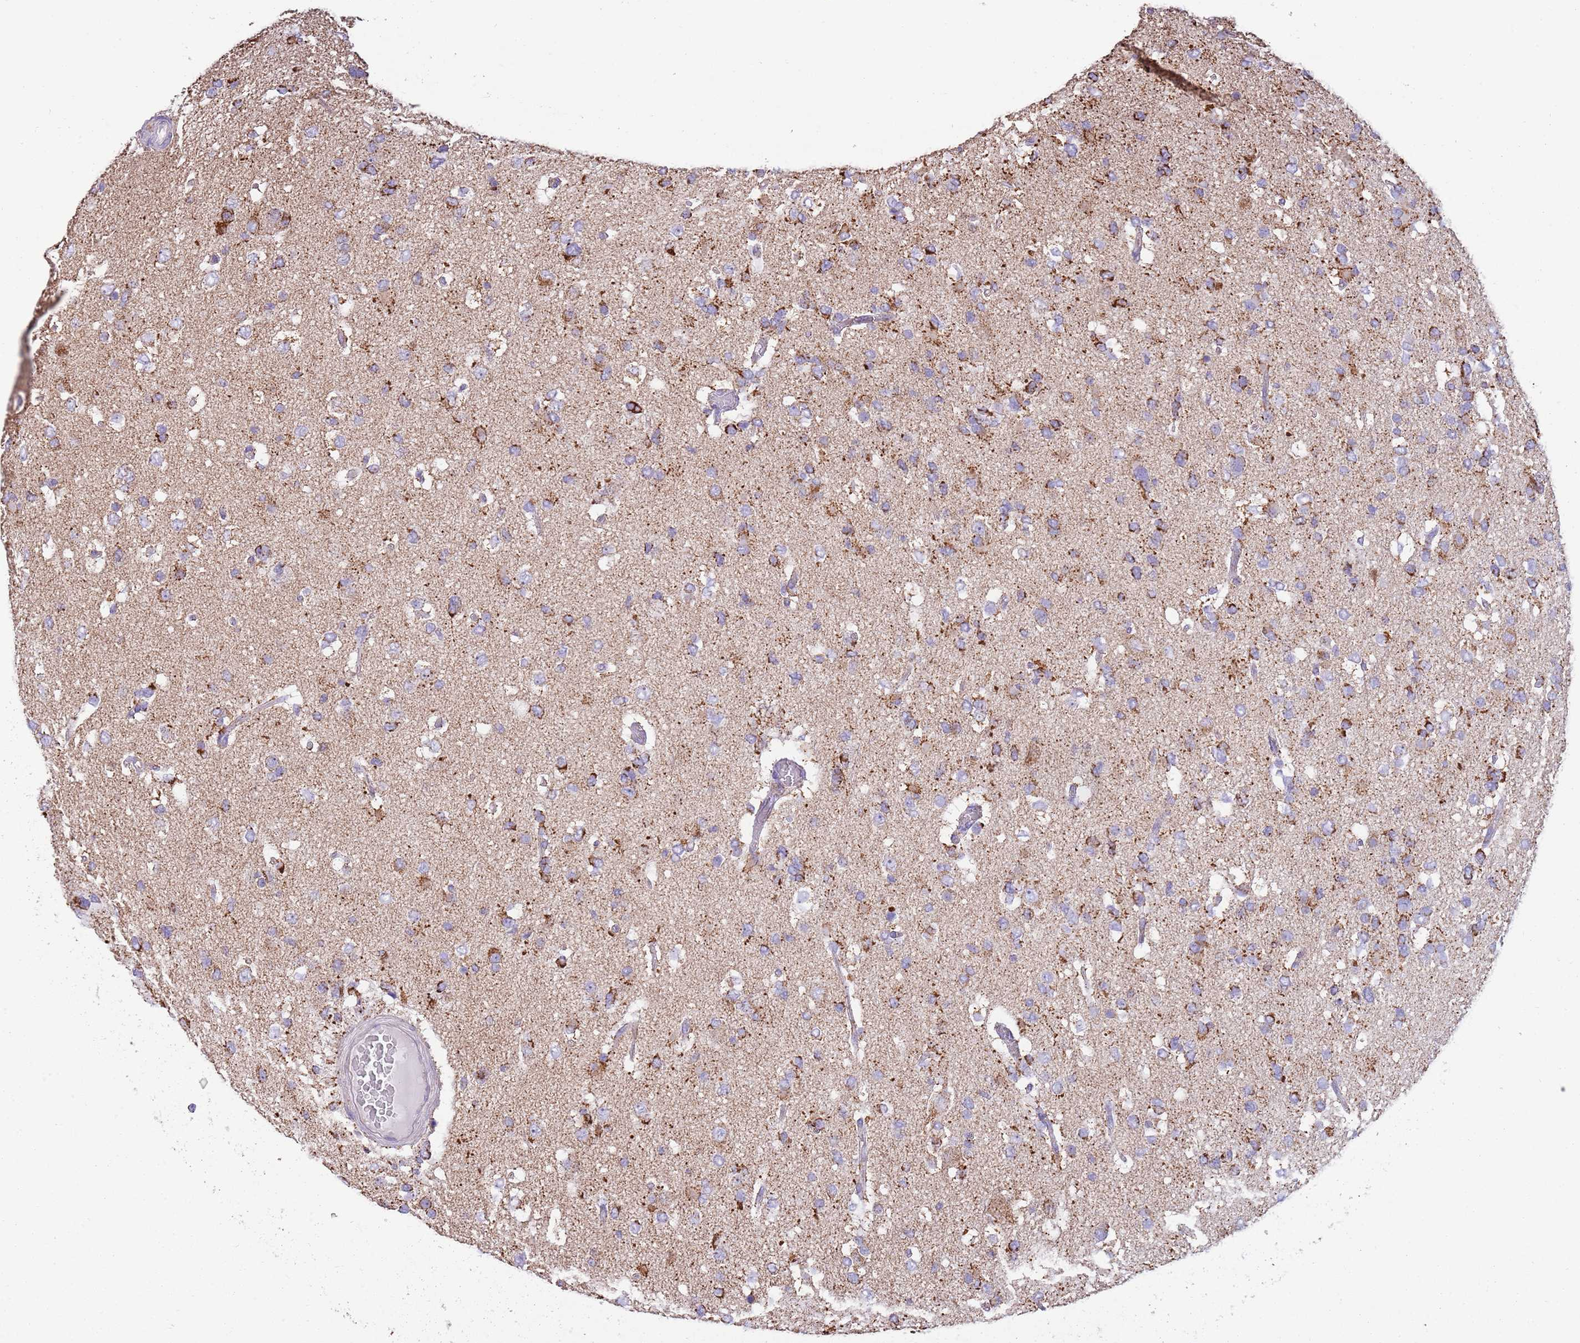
{"staining": {"intensity": "strong", "quantity": "25%-75%", "location": "cytoplasmic/membranous"}, "tissue": "glioma", "cell_type": "Tumor cells", "image_type": "cancer", "snomed": [{"axis": "morphology", "description": "Glioma, malignant, High grade"}, {"axis": "topography", "description": "Brain"}], "caption": "A brown stain highlights strong cytoplasmic/membranous staining of a protein in human malignant high-grade glioma tumor cells.", "gene": "TTLL1", "patient": {"sex": "male", "age": 53}}